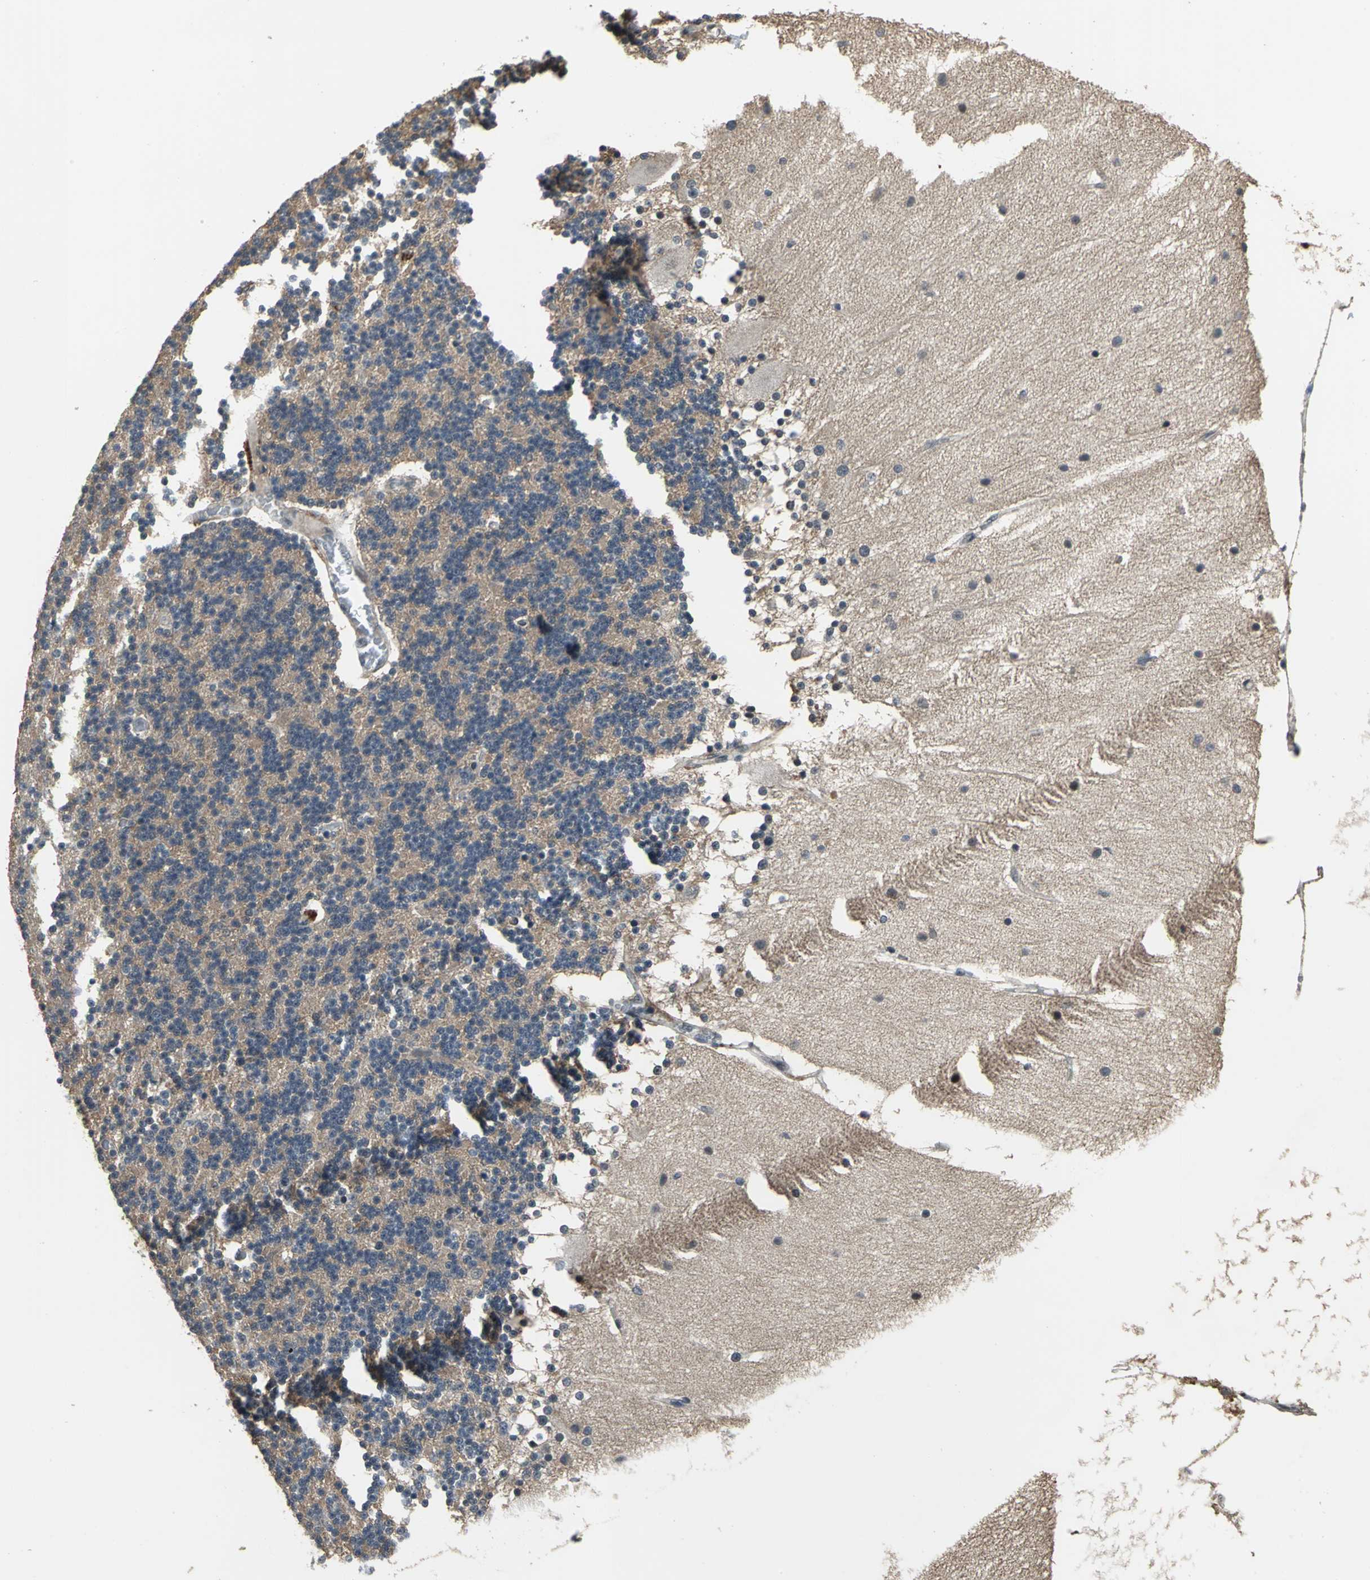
{"staining": {"intensity": "moderate", "quantity": "25%-75%", "location": "cytoplasmic/membranous"}, "tissue": "cerebellum", "cell_type": "Cells in granular layer", "image_type": "normal", "snomed": [{"axis": "morphology", "description": "Normal tissue, NOS"}, {"axis": "topography", "description": "Cerebellum"}], "caption": "Immunohistochemistry of normal cerebellum reveals medium levels of moderate cytoplasmic/membranous staining in about 25%-75% of cells in granular layer. Immunohistochemistry stains the protein in brown and the nuclei are stained blue.", "gene": "ELF2", "patient": {"sex": "female", "age": 54}}